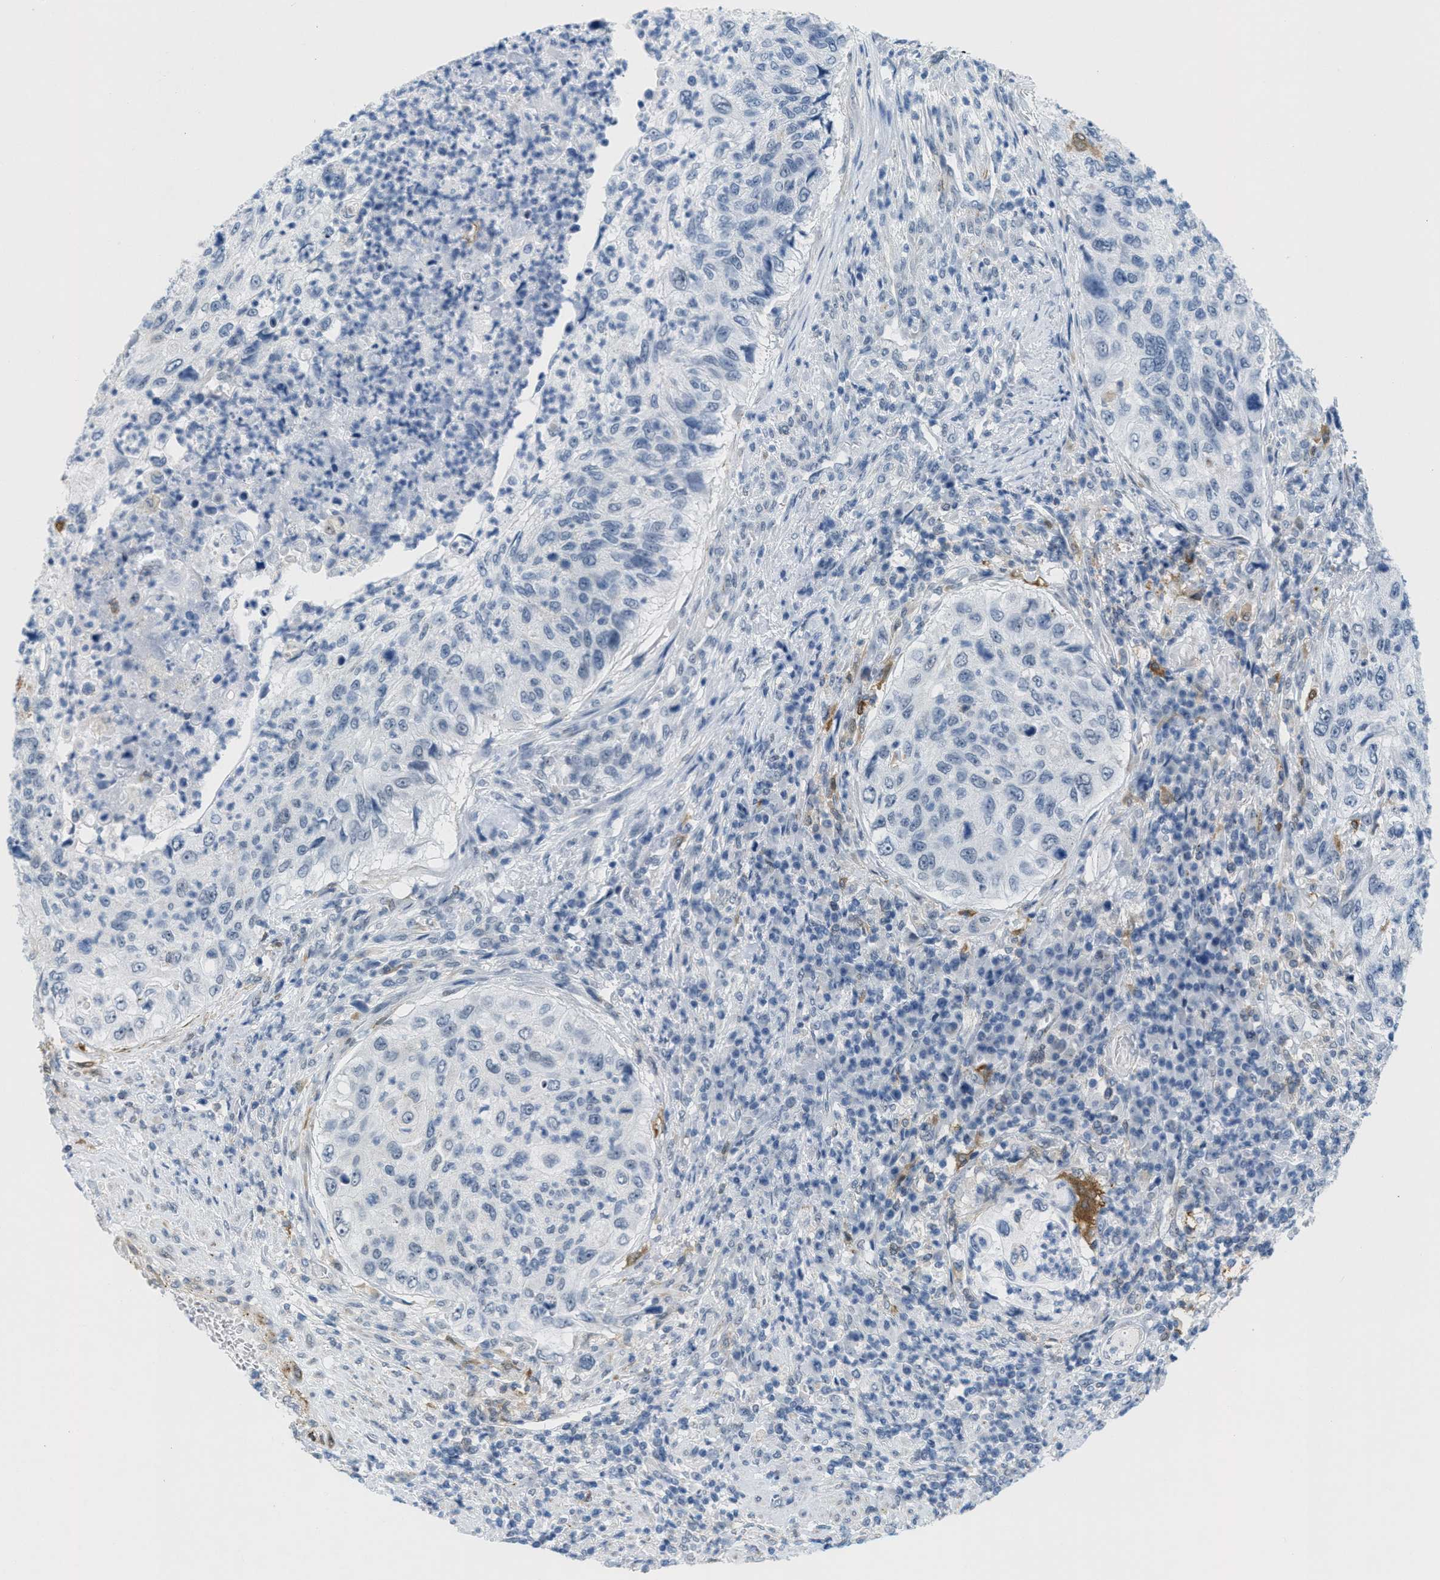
{"staining": {"intensity": "negative", "quantity": "none", "location": "none"}, "tissue": "urothelial cancer", "cell_type": "Tumor cells", "image_type": "cancer", "snomed": [{"axis": "morphology", "description": "Urothelial carcinoma, High grade"}, {"axis": "topography", "description": "Urinary bladder"}], "caption": "IHC of high-grade urothelial carcinoma displays no staining in tumor cells.", "gene": "HS3ST2", "patient": {"sex": "female", "age": 60}}